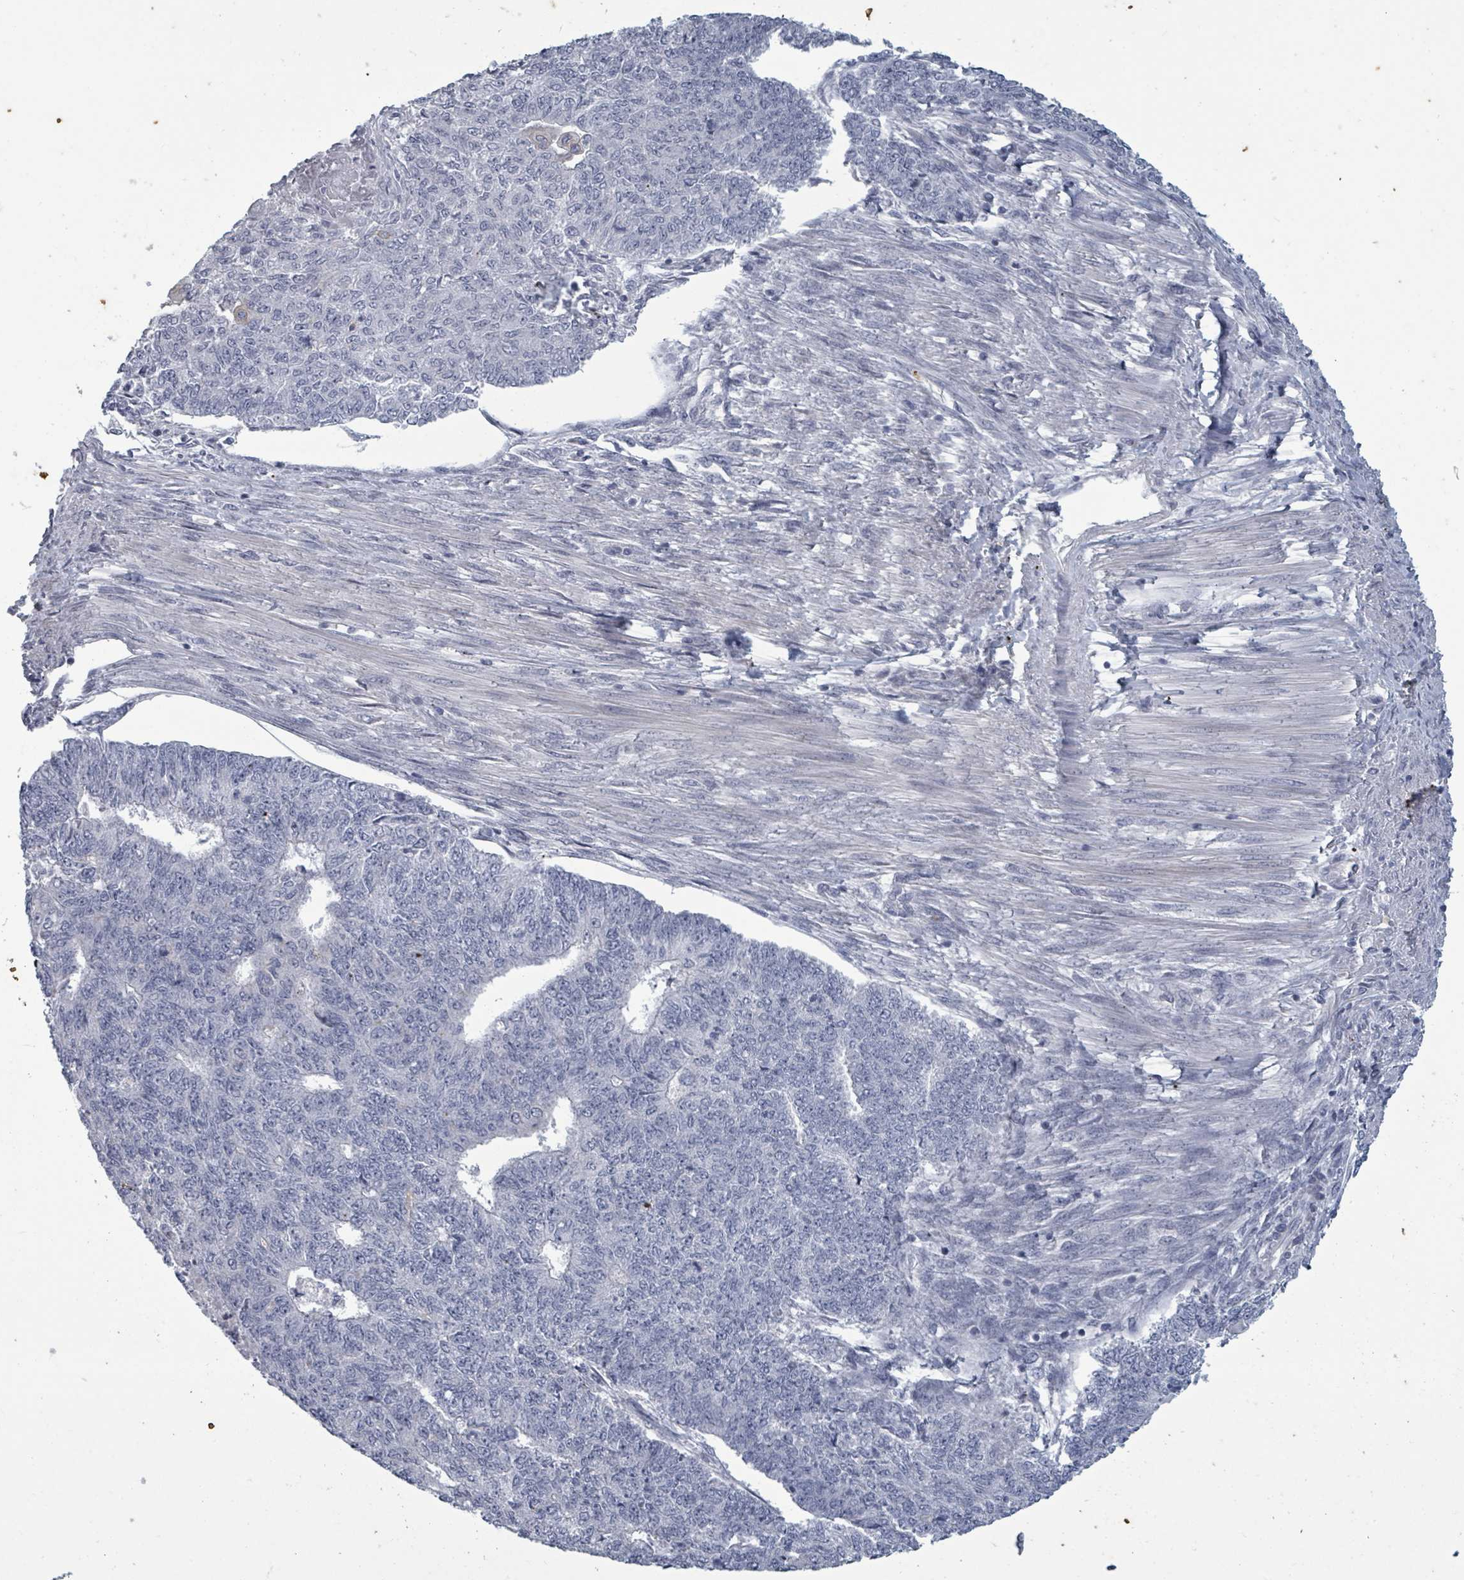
{"staining": {"intensity": "negative", "quantity": "none", "location": "none"}, "tissue": "endometrial cancer", "cell_type": "Tumor cells", "image_type": "cancer", "snomed": [{"axis": "morphology", "description": "Adenocarcinoma, NOS"}, {"axis": "topography", "description": "Endometrium"}], "caption": "There is no significant expression in tumor cells of endometrial cancer.", "gene": "ASB12", "patient": {"sex": "female", "age": 32}}